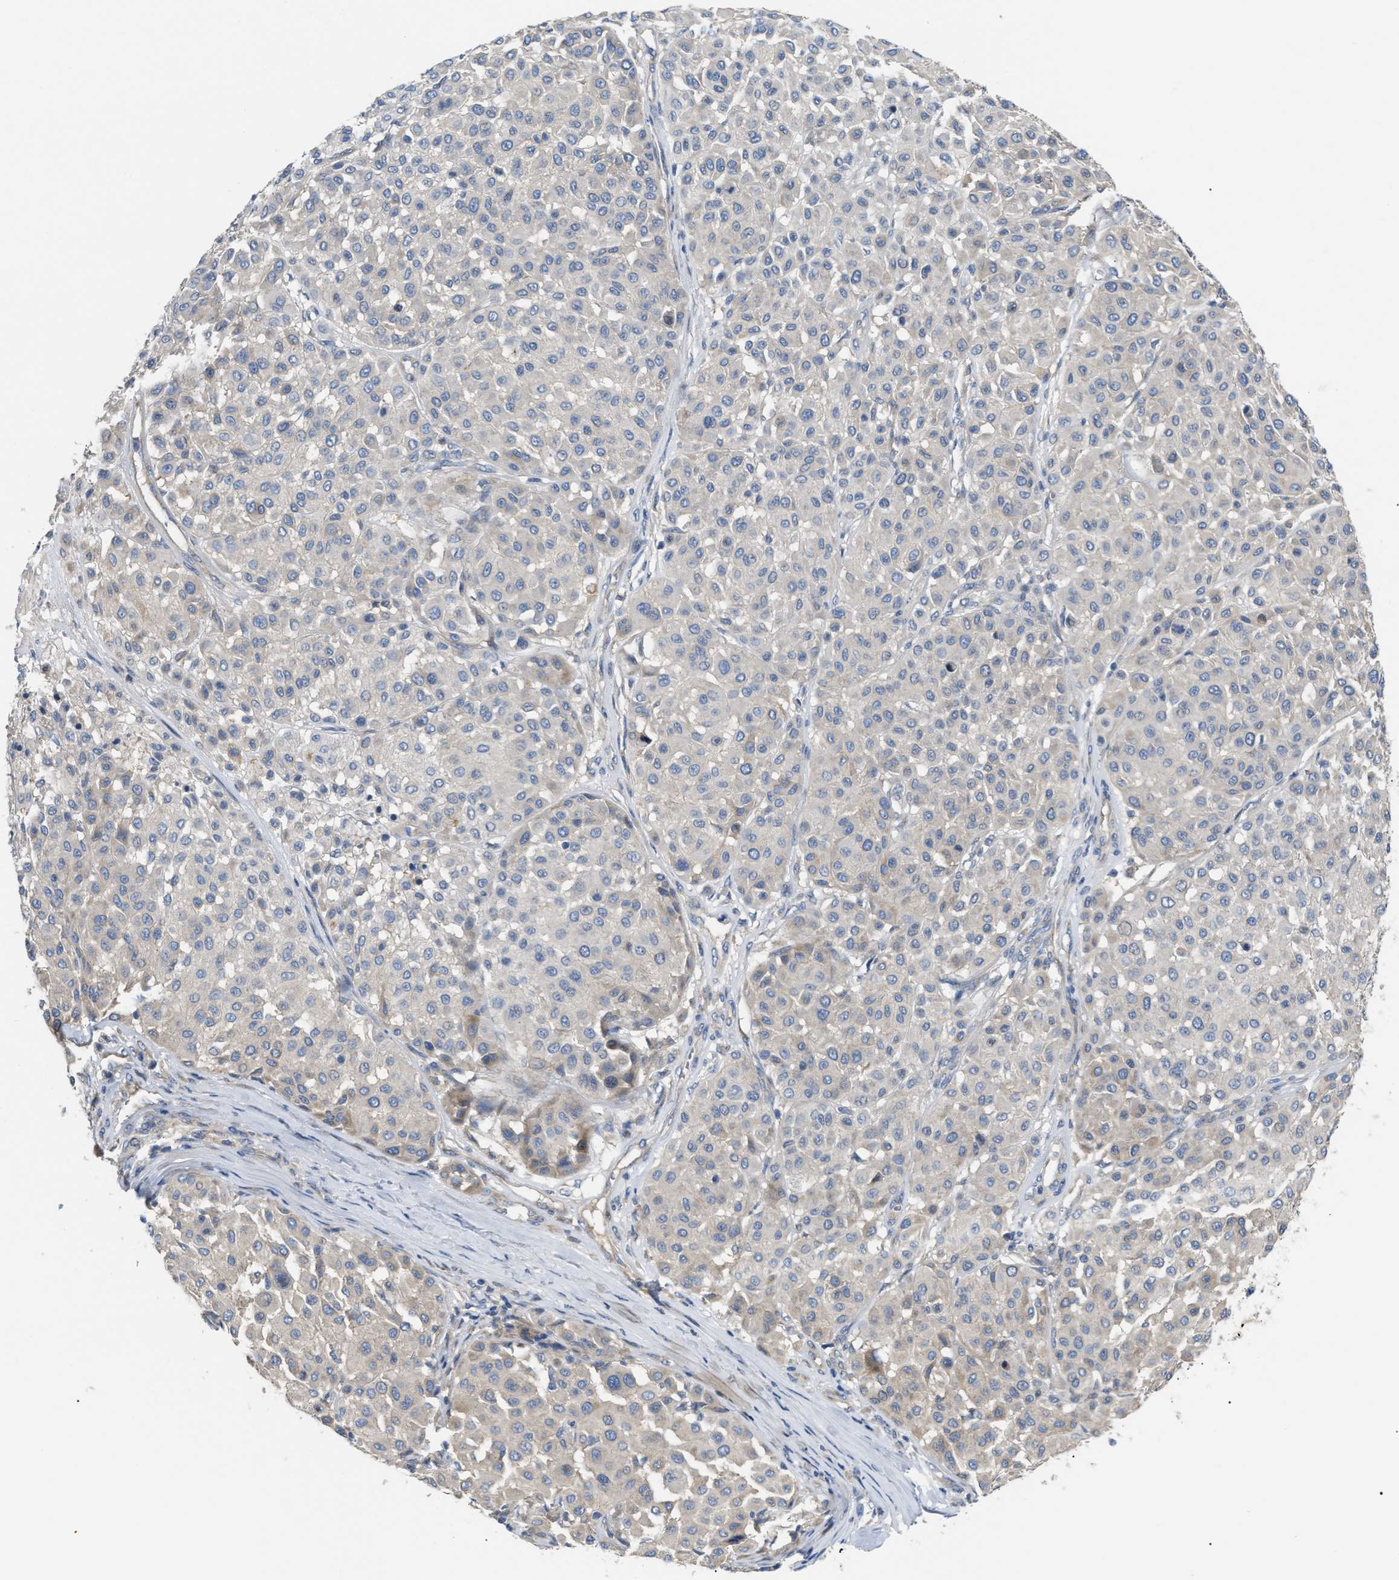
{"staining": {"intensity": "negative", "quantity": "none", "location": "none"}, "tissue": "melanoma", "cell_type": "Tumor cells", "image_type": "cancer", "snomed": [{"axis": "morphology", "description": "Malignant melanoma, Metastatic site"}, {"axis": "topography", "description": "Soft tissue"}], "caption": "This histopathology image is of malignant melanoma (metastatic site) stained with immunohistochemistry to label a protein in brown with the nuclei are counter-stained blue. There is no positivity in tumor cells.", "gene": "DHX58", "patient": {"sex": "male", "age": 41}}